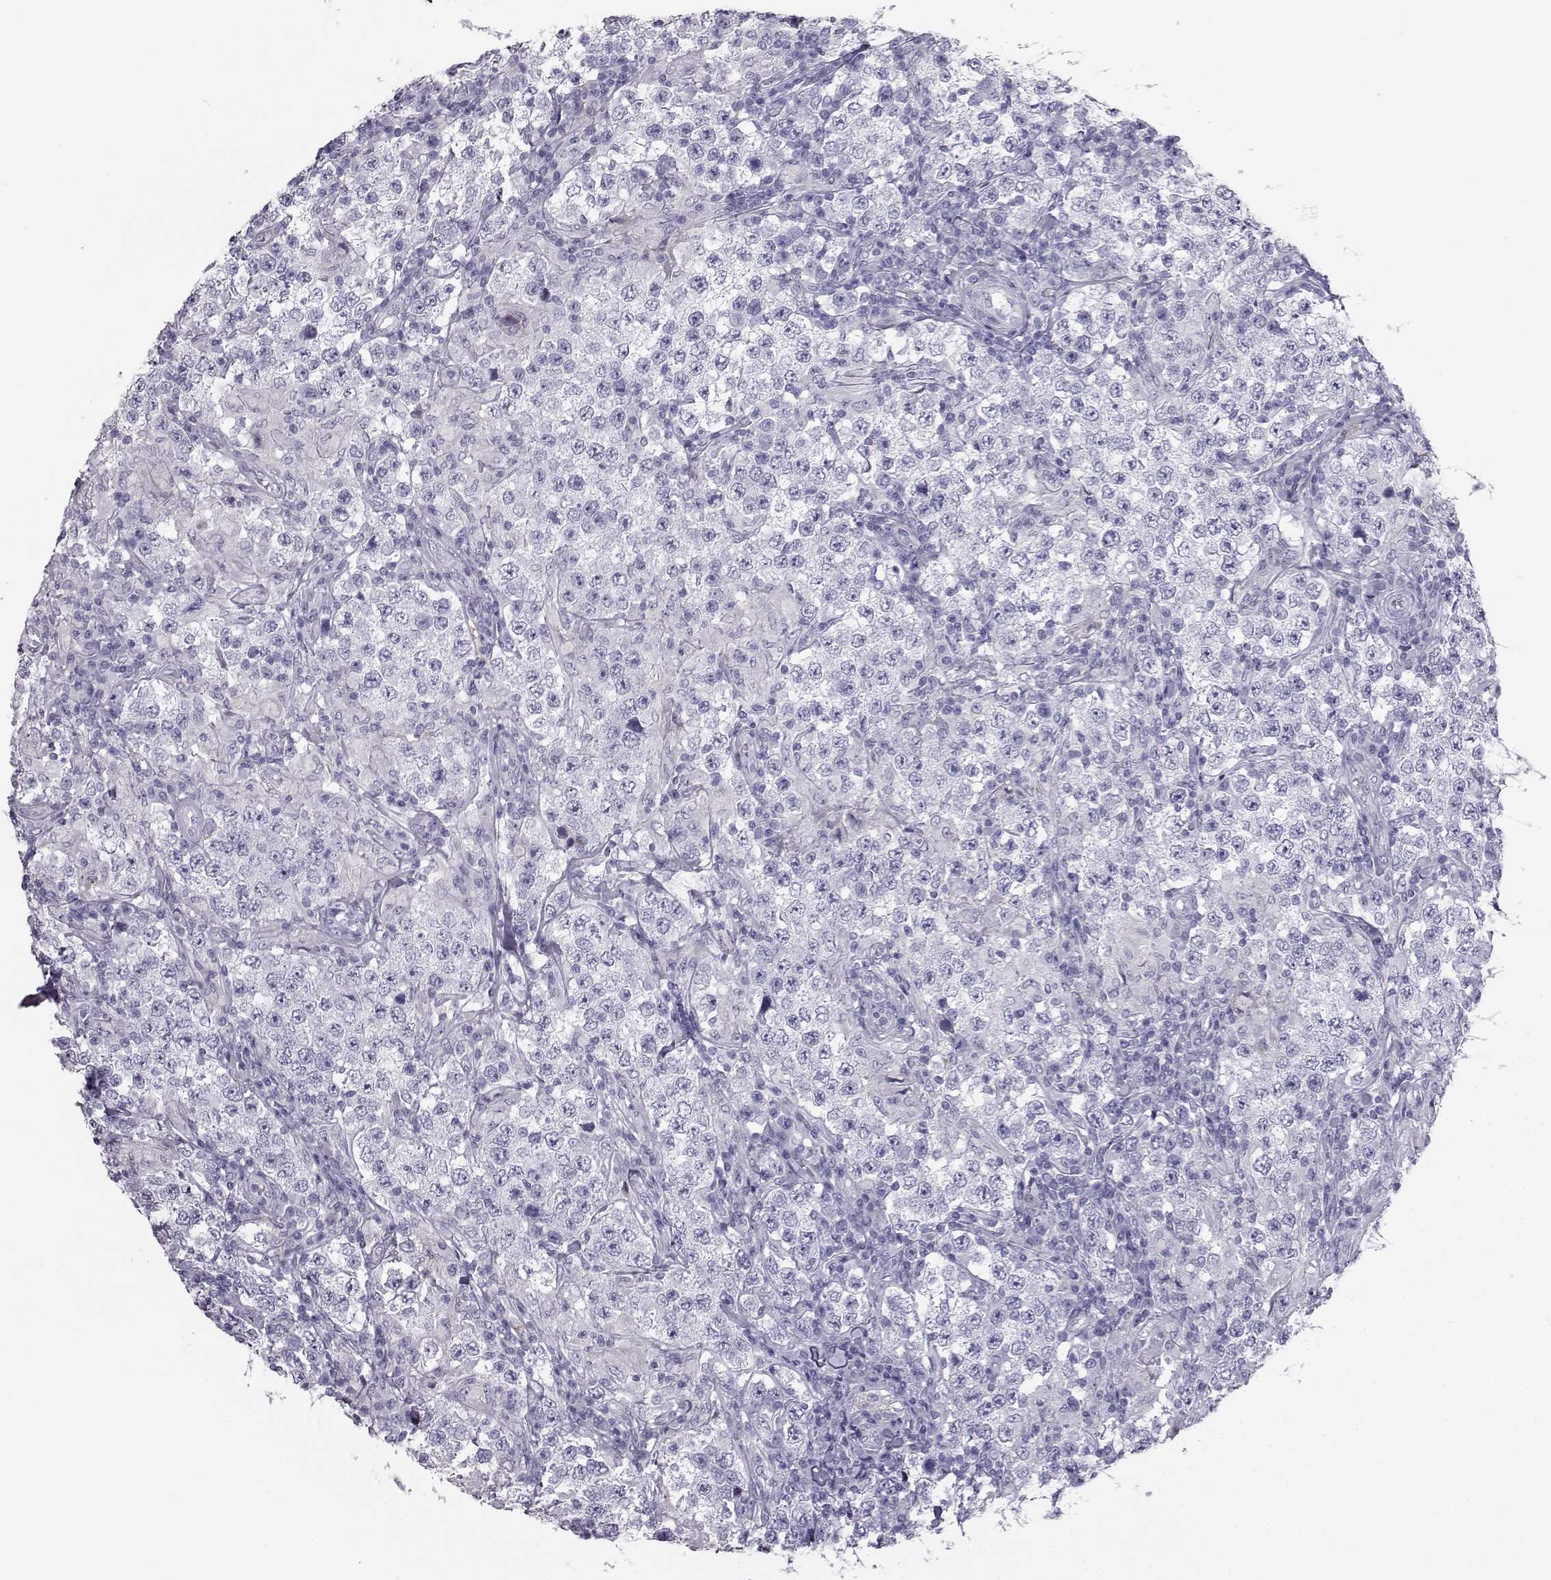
{"staining": {"intensity": "negative", "quantity": "none", "location": "none"}, "tissue": "testis cancer", "cell_type": "Tumor cells", "image_type": "cancer", "snomed": [{"axis": "morphology", "description": "Seminoma, NOS"}, {"axis": "morphology", "description": "Carcinoma, Embryonal, NOS"}, {"axis": "topography", "description": "Testis"}], "caption": "This photomicrograph is of testis cancer (seminoma) stained with immunohistochemistry (IHC) to label a protein in brown with the nuclei are counter-stained blue. There is no staining in tumor cells.", "gene": "ITLN2", "patient": {"sex": "male", "age": 41}}